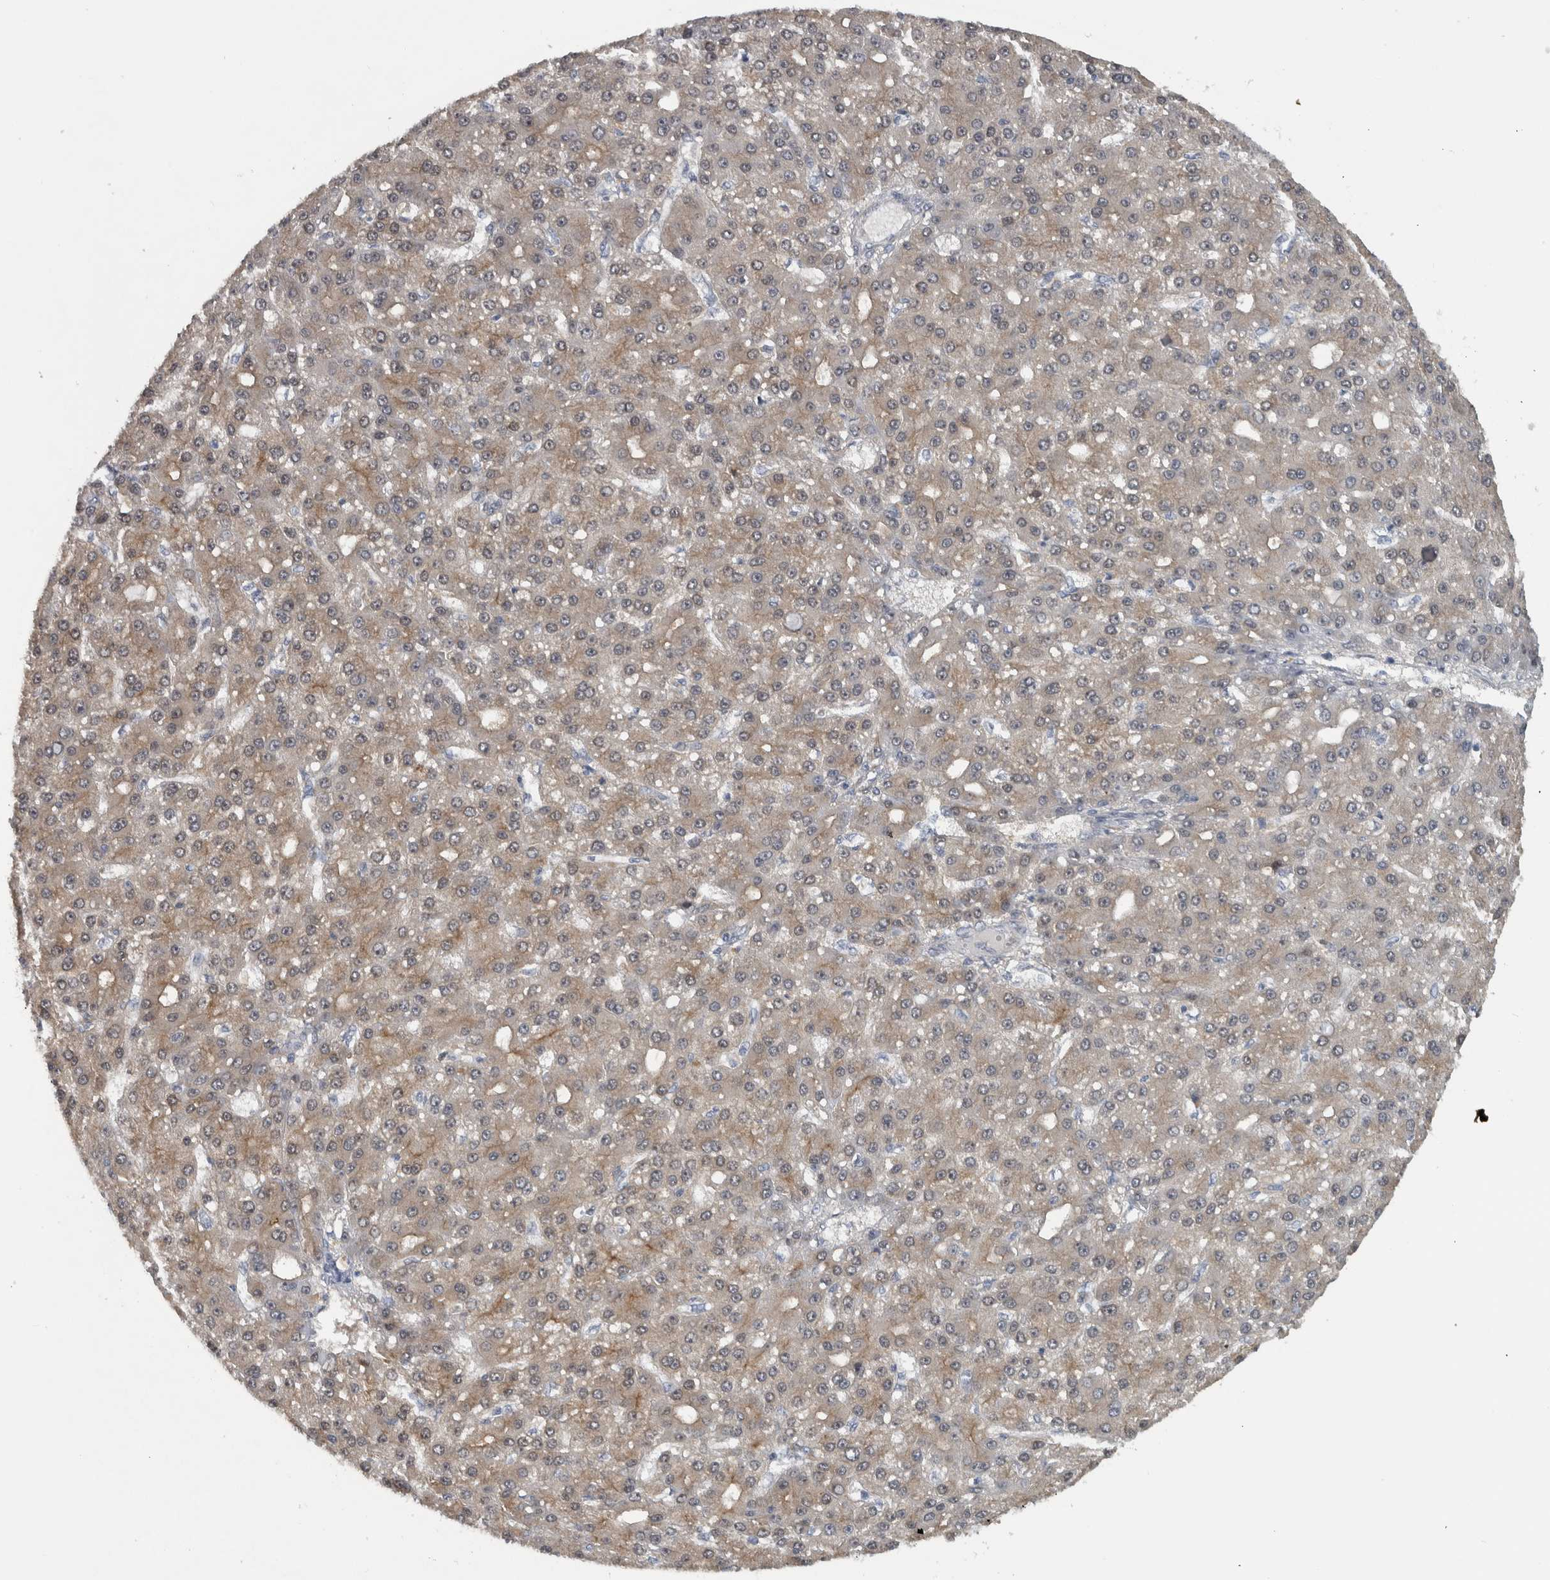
{"staining": {"intensity": "weak", "quantity": ">75%", "location": "cytoplasmic/membranous"}, "tissue": "liver cancer", "cell_type": "Tumor cells", "image_type": "cancer", "snomed": [{"axis": "morphology", "description": "Carcinoma, Hepatocellular, NOS"}, {"axis": "topography", "description": "Liver"}], "caption": "A brown stain highlights weak cytoplasmic/membranous positivity of a protein in human hepatocellular carcinoma (liver) tumor cells.", "gene": "NAPRT", "patient": {"sex": "male", "age": 67}}